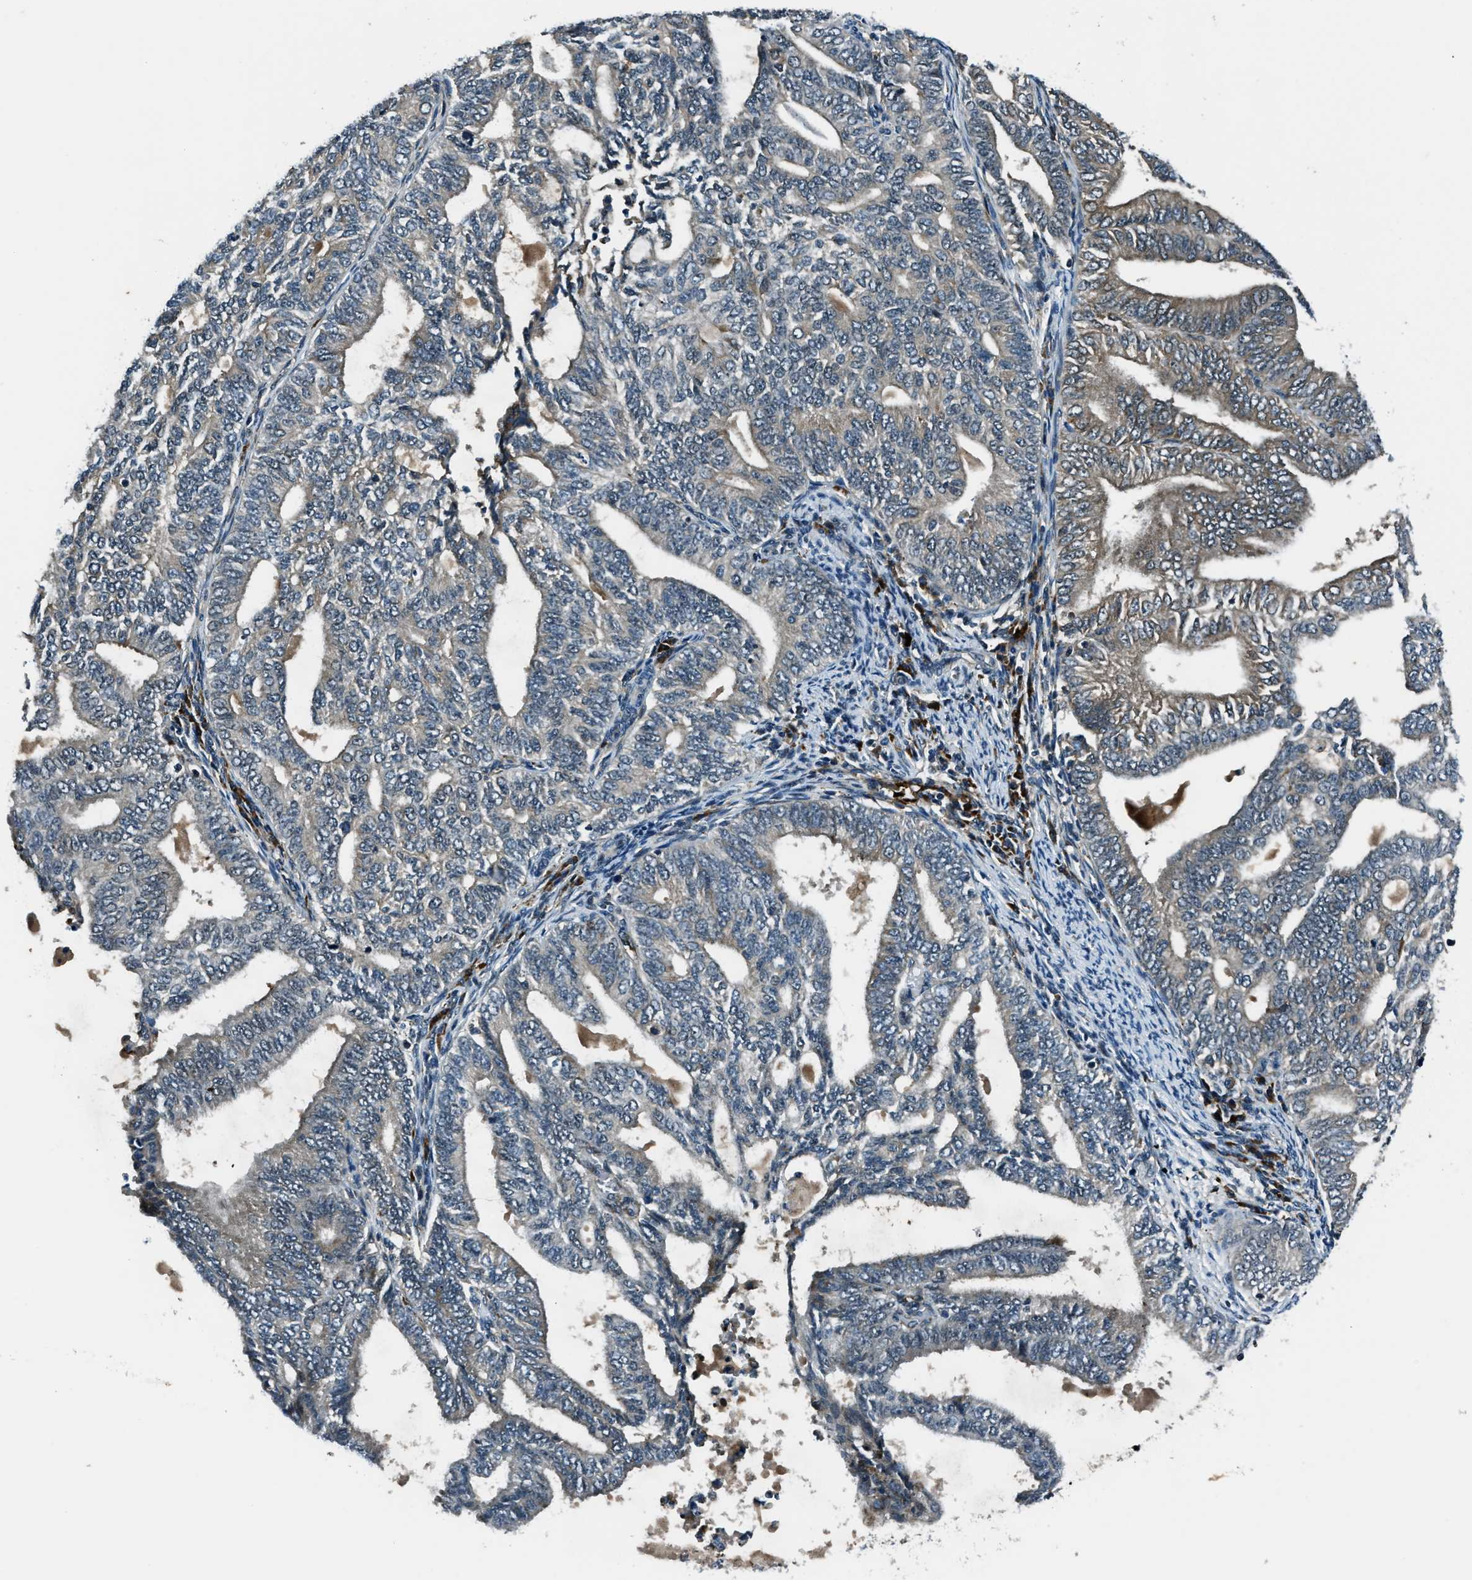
{"staining": {"intensity": "weak", "quantity": "<25%", "location": "cytoplasmic/membranous"}, "tissue": "endometrial cancer", "cell_type": "Tumor cells", "image_type": "cancer", "snomed": [{"axis": "morphology", "description": "Adenocarcinoma, NOS"}, {"axis": "topography", "description": "Endometrium"}], "caption": "An image of adenocarcinoma (endometrial) stained for a protein displays no brown staining in tumor cells. The staining is performed using DAB (3,3'-diaminobenzidine) brown chromogen with nuclei counter-stained in using hematoxylin.", "gene": "ACTL9", "patient": {"sex": "female", "age": 58}}